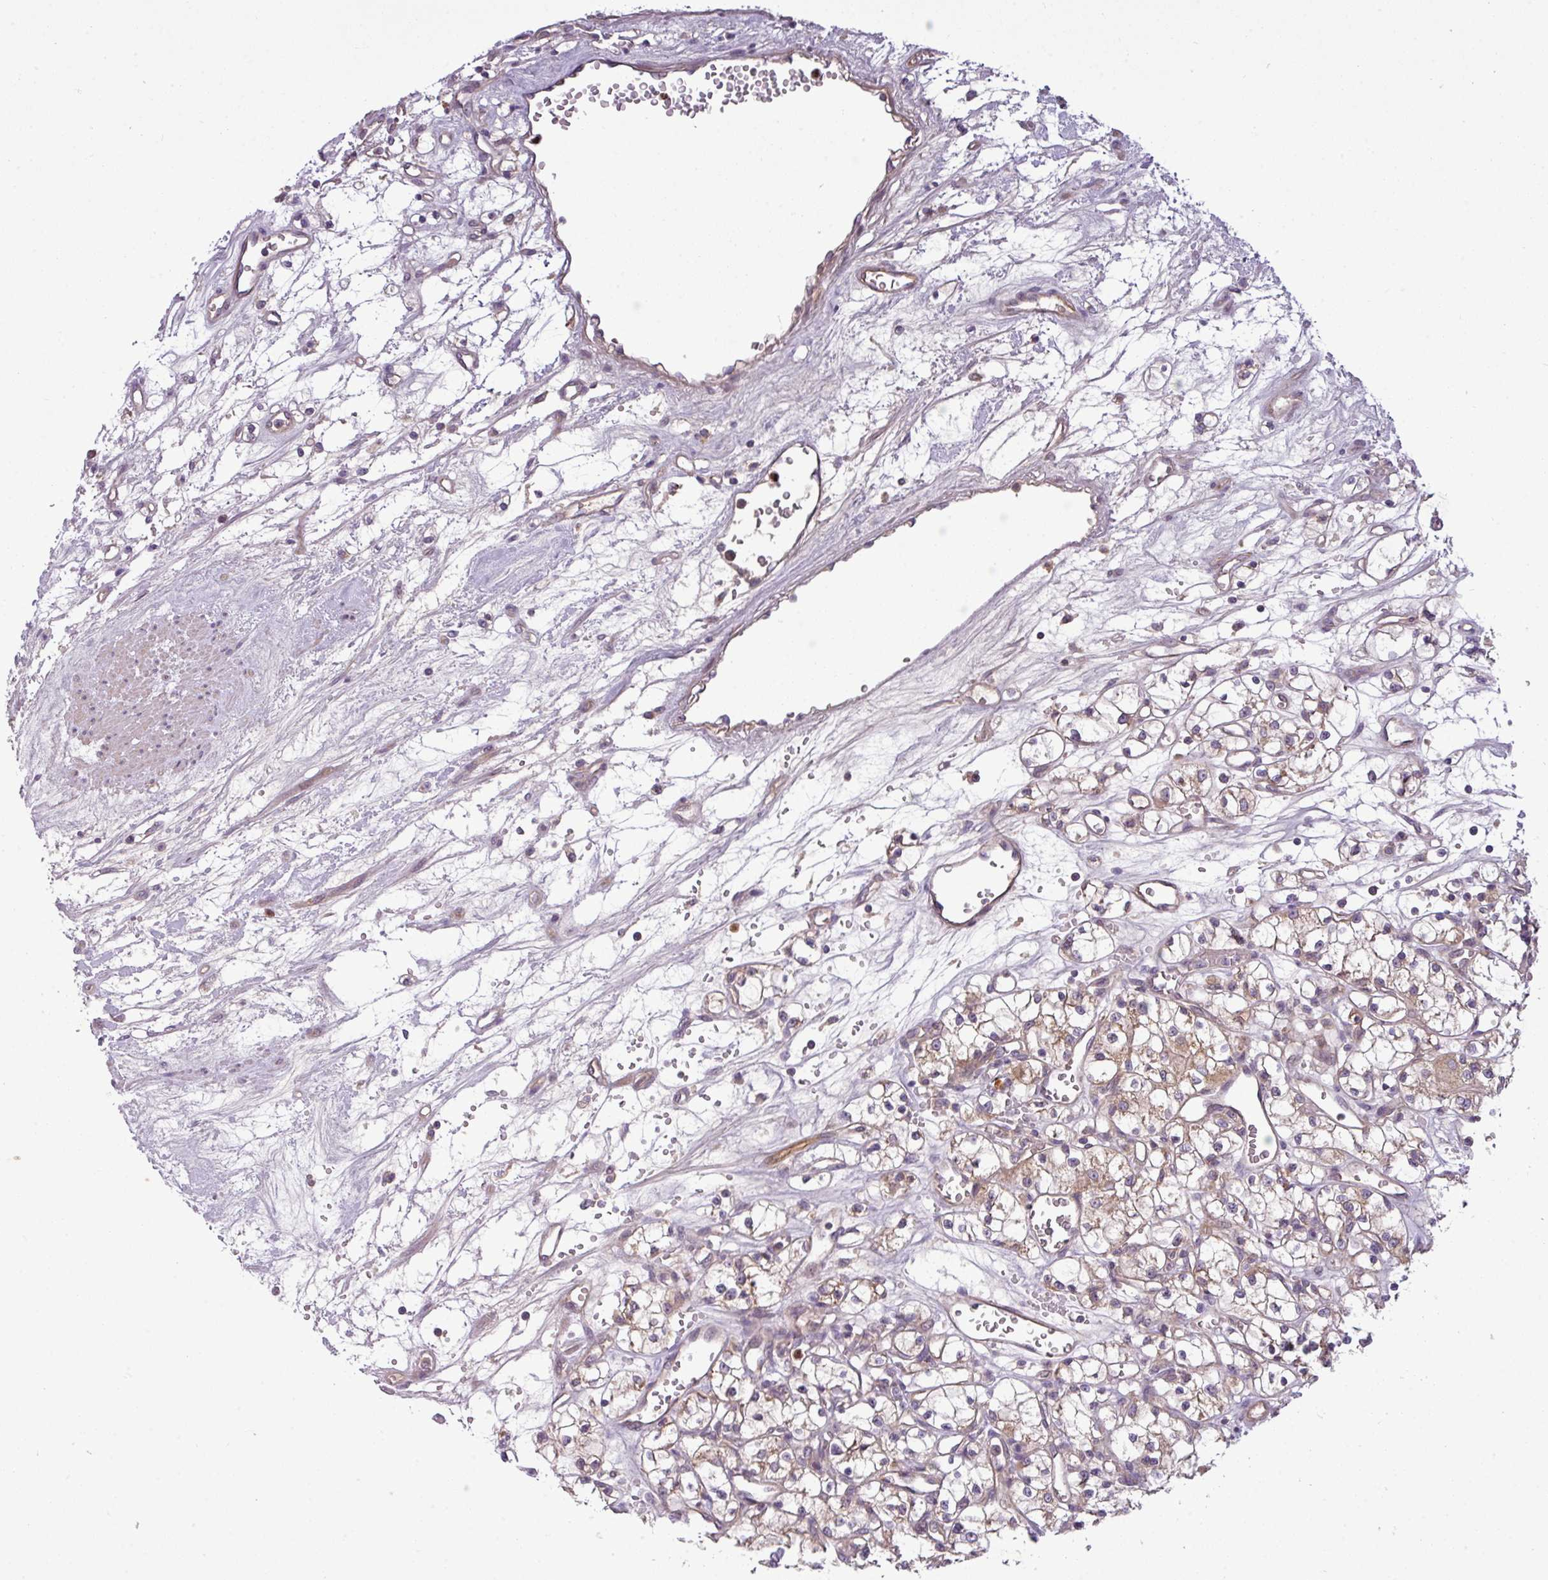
{"staining": {"intensity": "weak", "quantity": "25%-75%", "location": "cytoplasmic/membranous"}, "tissue": "renal cancer", "cell_type": "Tumor cells", "image_type": "cancer", "snomed": [{"axis": "morphology", "description": "Adenocarcinoma, NOS"}, {"axis": "topography", "description": "Kidney"}], "caption": "This photomicrograph exhibits adenocarcinoma (renal) stained with IHC to label a protein in brown. The cytoplasmic/membranous of tumor cells show weak positivity for the protein. Nuclei are counter-stained blue.", "gene": "PAPLN", "patient": {"sex": "female", "age": 59}}